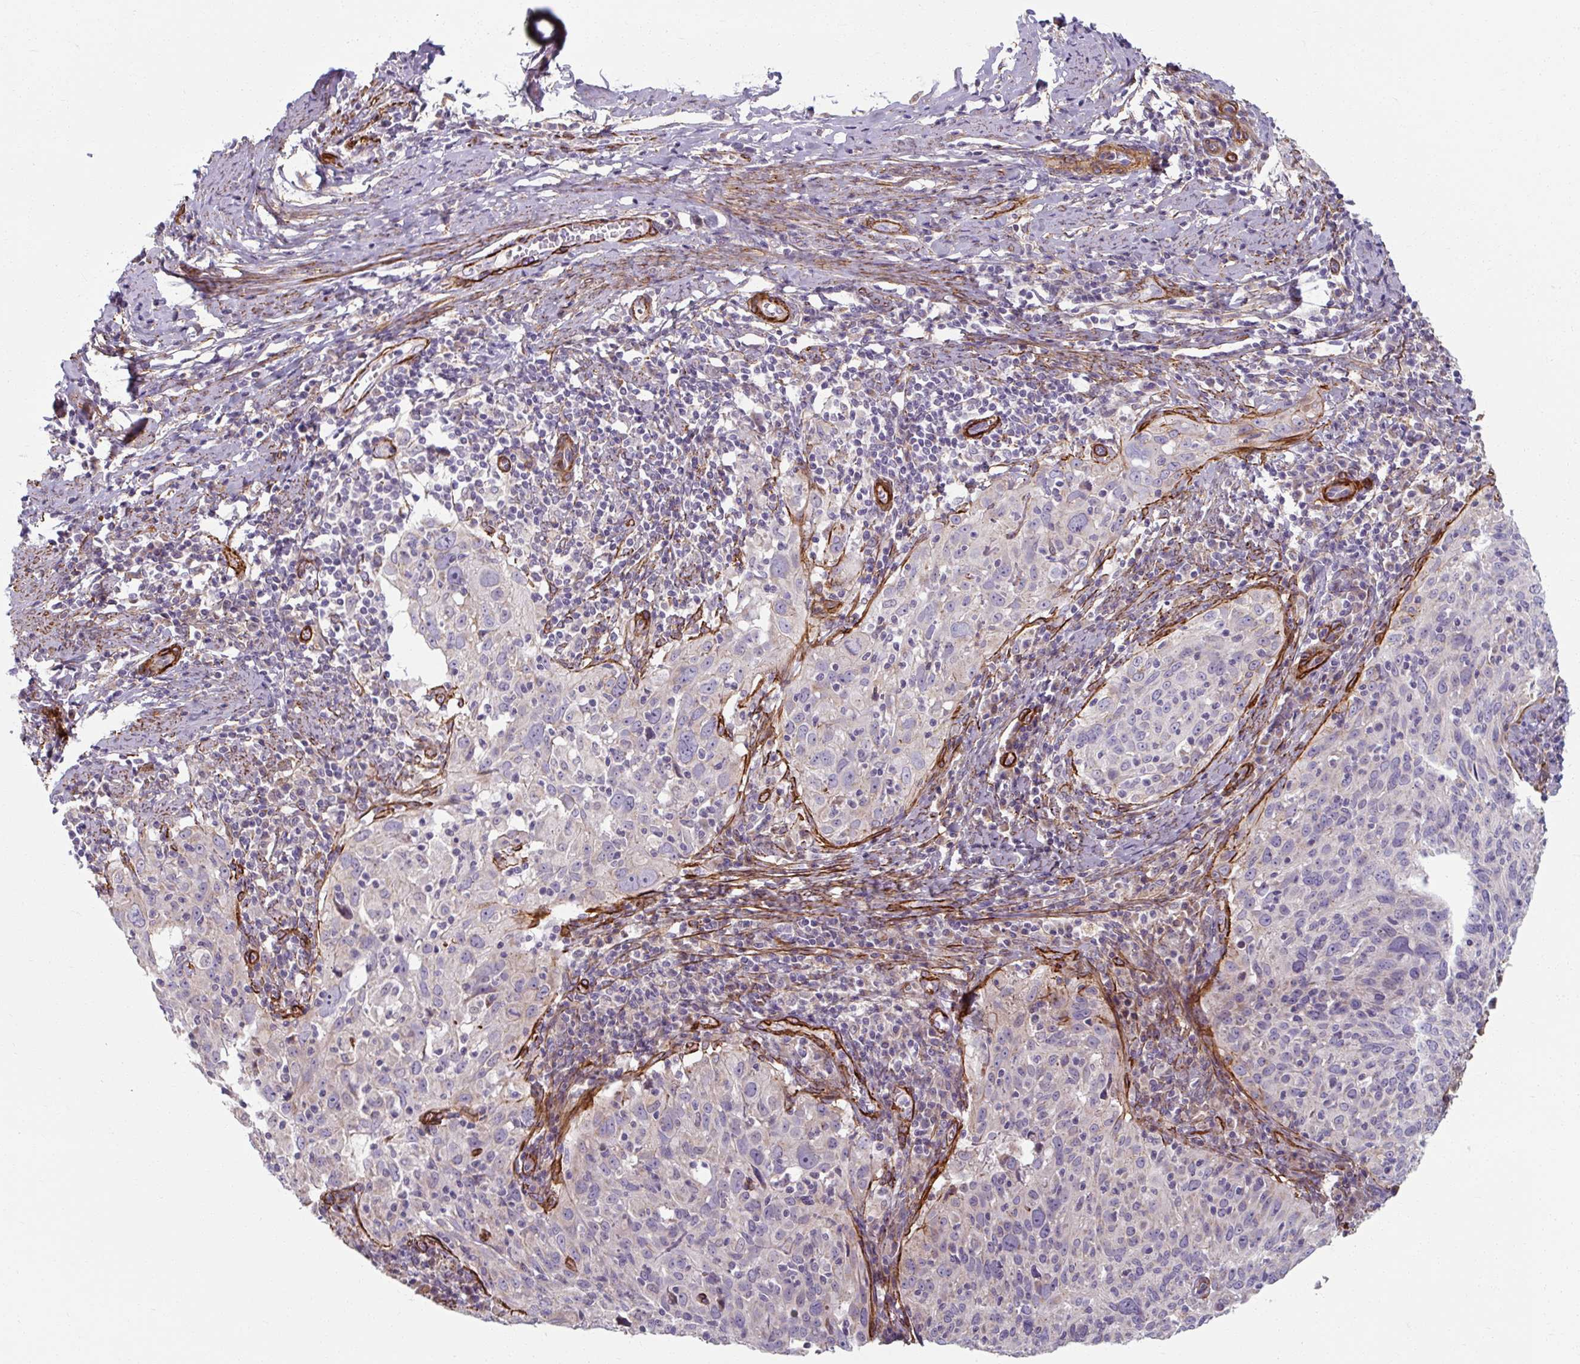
{"staining": {"intensity": "negative", "quantity": "none", "location": "none"}, "tissue": "cervical cancer", "cell_type": "Tumor cells", "image_type": "cancer", "snomed": [{"axis": "morphology", "description": "Squamous cell carcinoma, NOS"}, {"axis": "topography", "description": "Cervix"}], "caption": "DAB immunohistochemical staining of cervical squamous cell carcinoma exhibits no significant expression in tumor cells.", "gene": "MRPS5", "patient": {"sex": "female", "age": 31}}